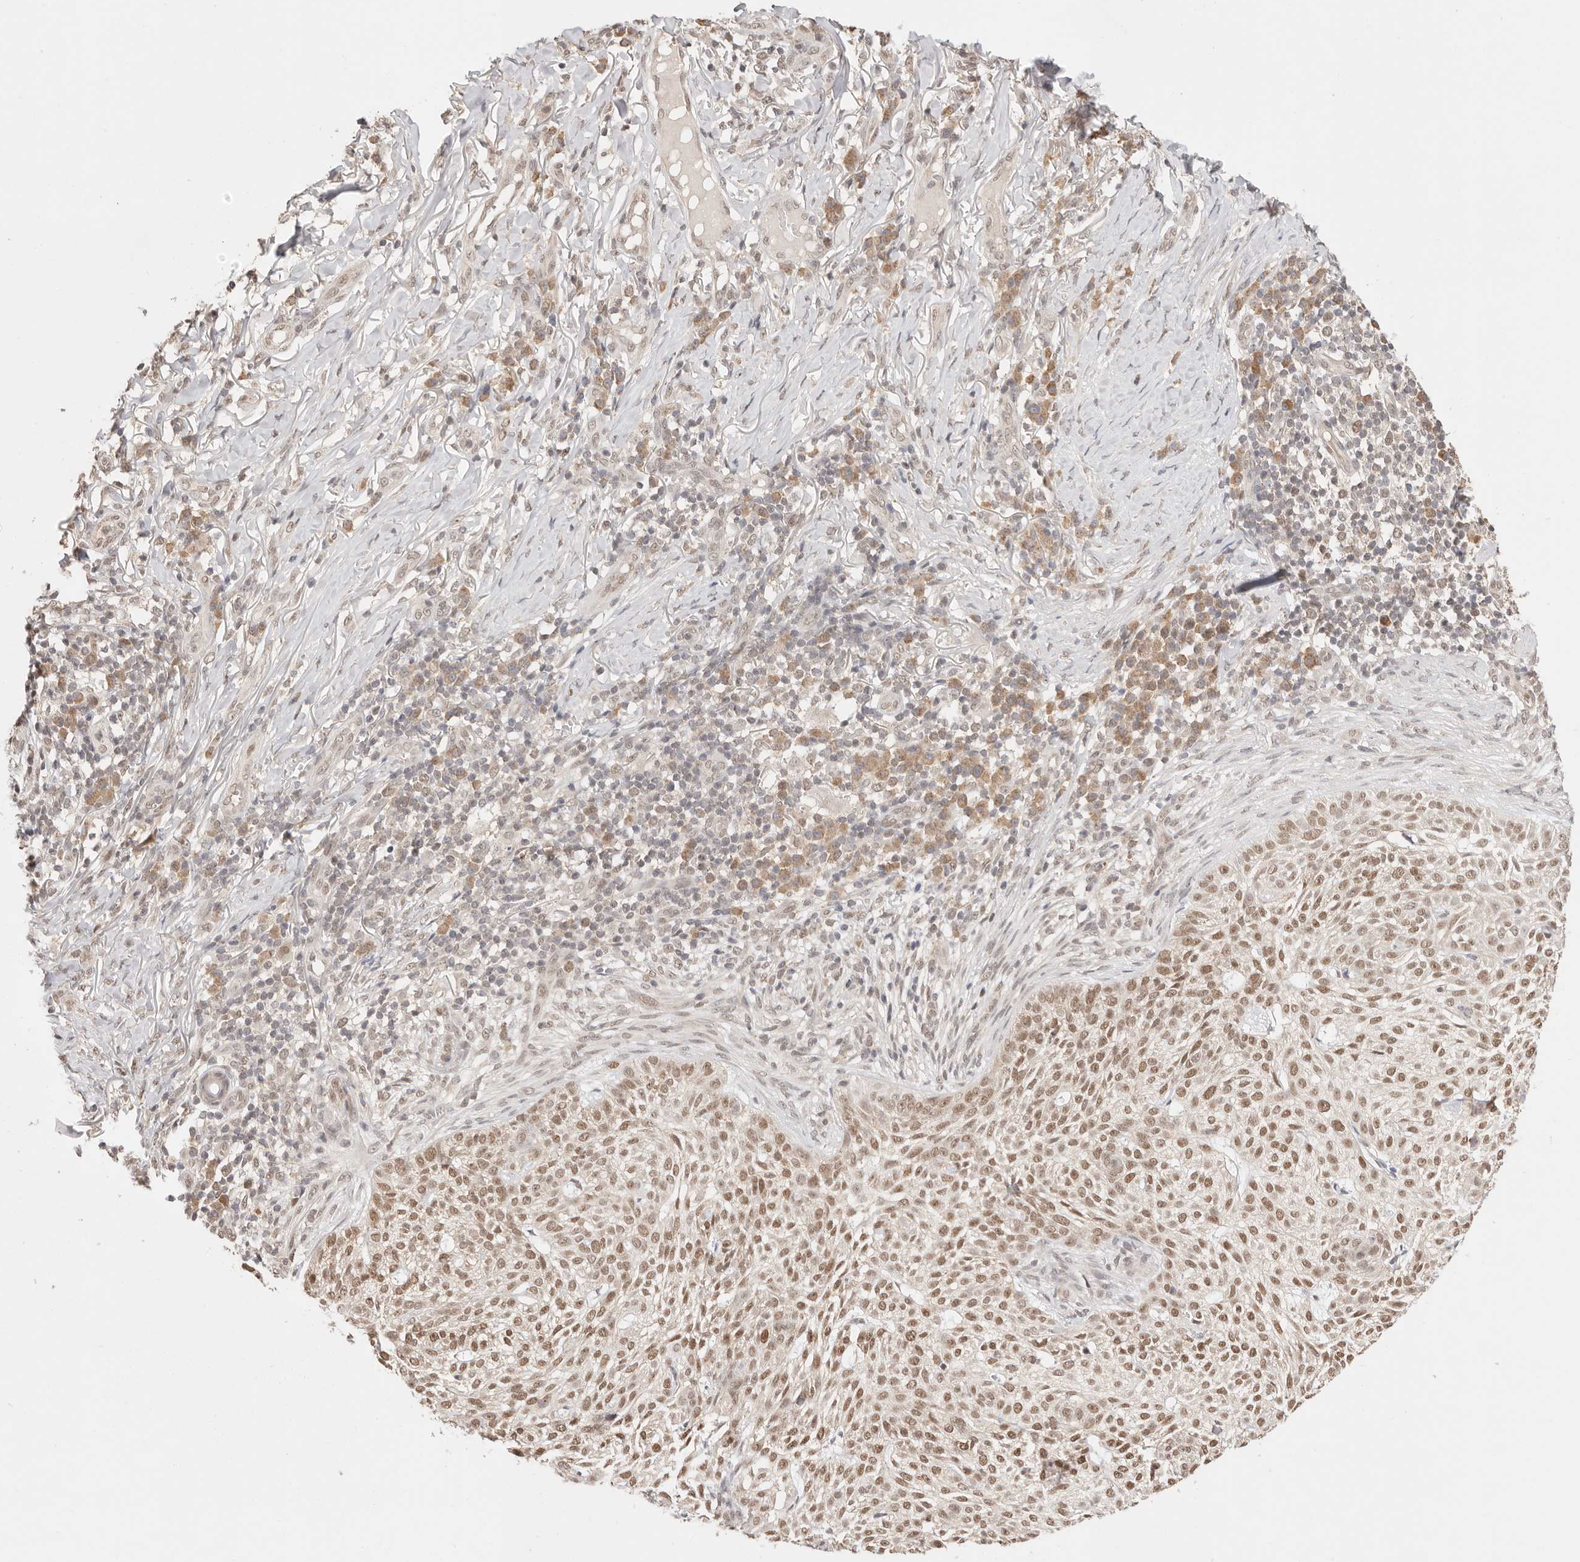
{"staining": {"intensity": "moderate", "quantity": ">75%", "location": "nuclear"}, "tissue": "skin cancer", "cell_type": "Tumor cells", "image_type": "cancer", "snomed": [{"axis": "morphology", "description": "Basal cell carcinoma"}, {"axis": "topography", "description": "Skin"}], "caption": "Protein expression analysis of skin cancer demonstrates moderate nuclear positivity in about >75% of tumor cells.", "gene": "RFC3", "patient": {"sex": "female", "age": 64}}